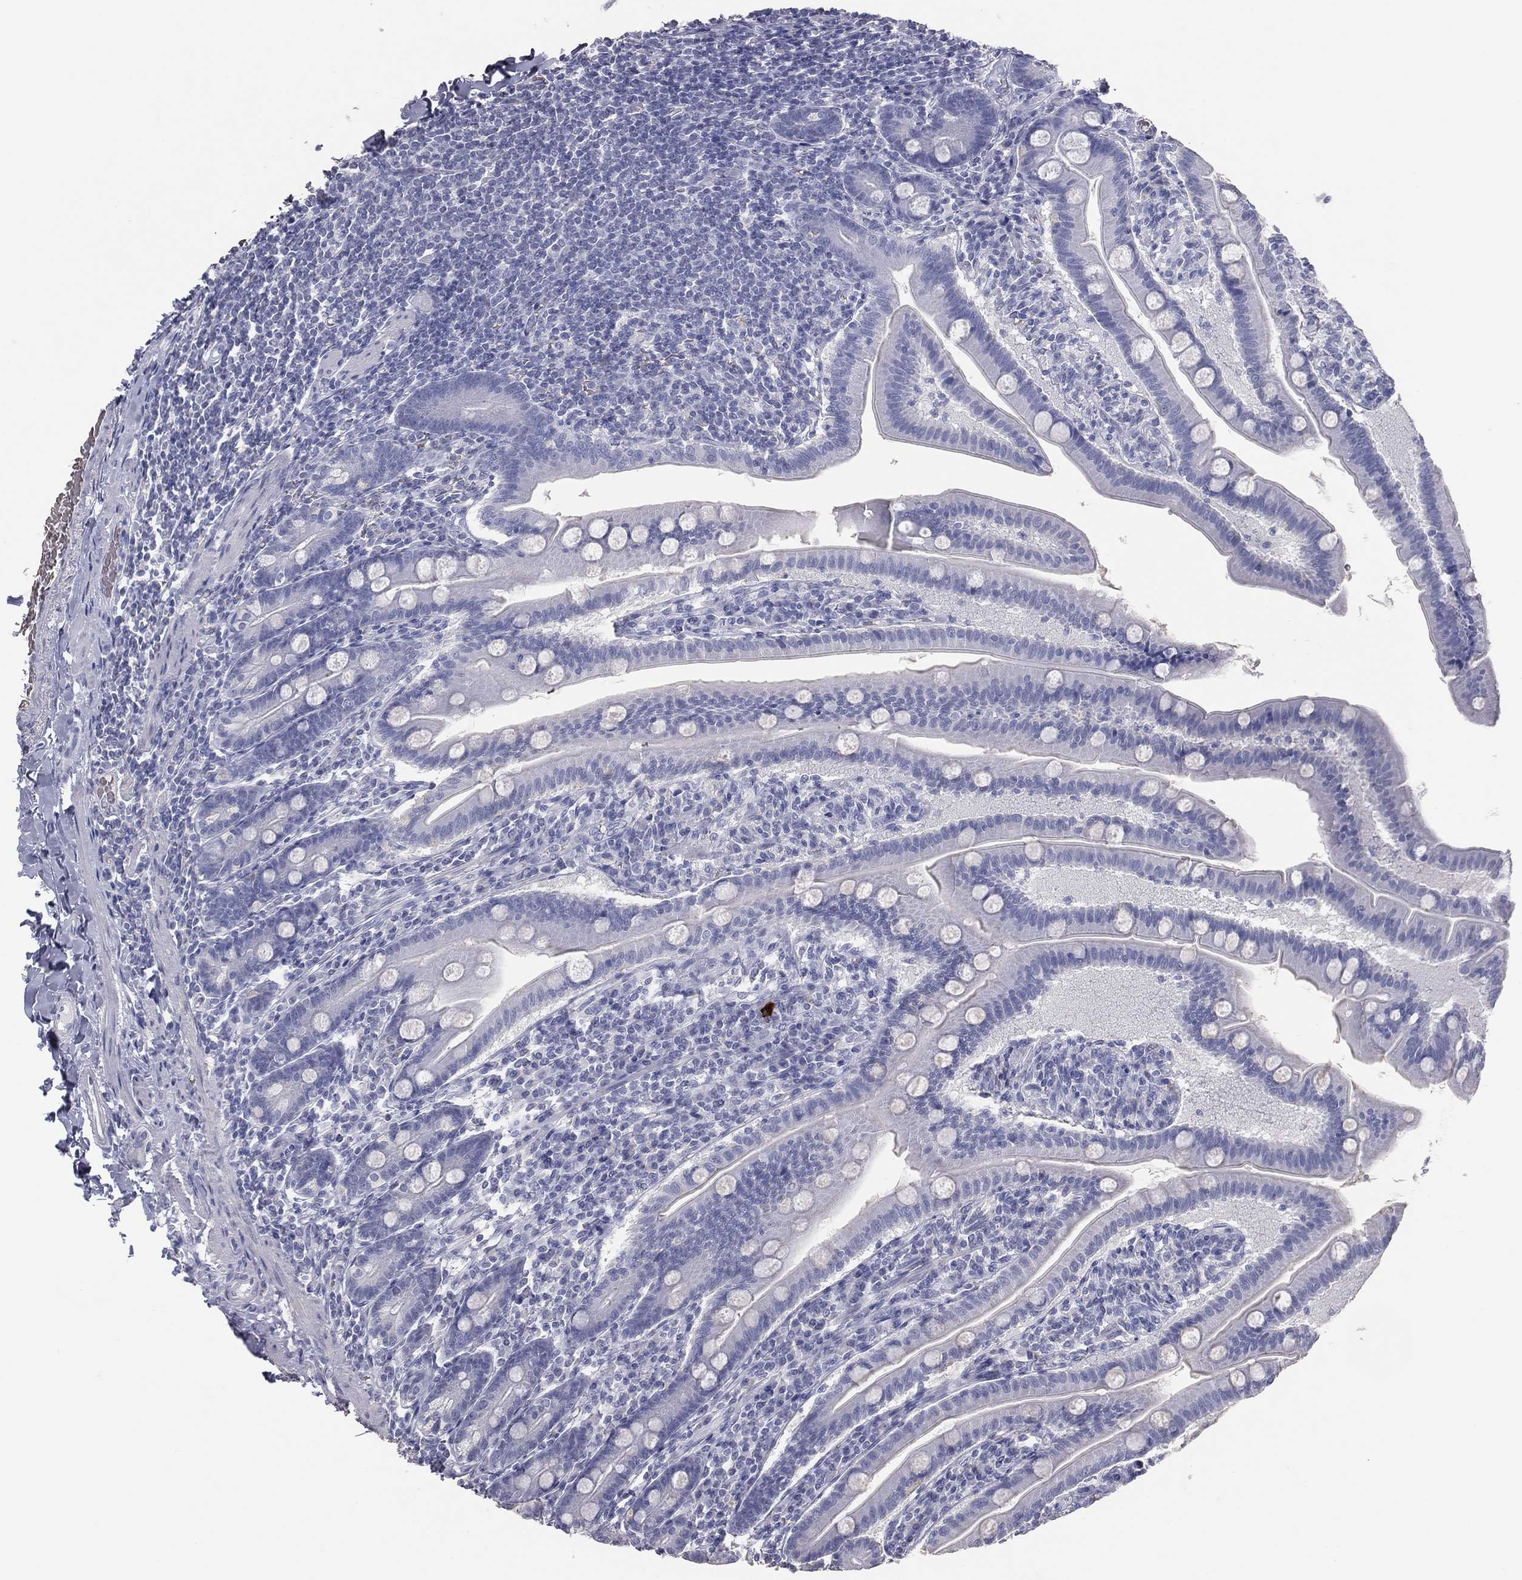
{"staining": {"intensity": "negative", "quantity": "none", "location": "none"}, "tissue": "small intestine", "cell_type": "Glandular cells", "image_type": "normal", "snomed": [{"axis": "morphology", "description": "Normal tissue, NOS"}, {"axis": "topography", "description": "Small intestine"}], "caption": "DAB immunohistochemical staining of normal small intestine reveals no significant expression in glandular cells.", "gene": "ESX1", "patient": {"sex": "male", "age": 66}}